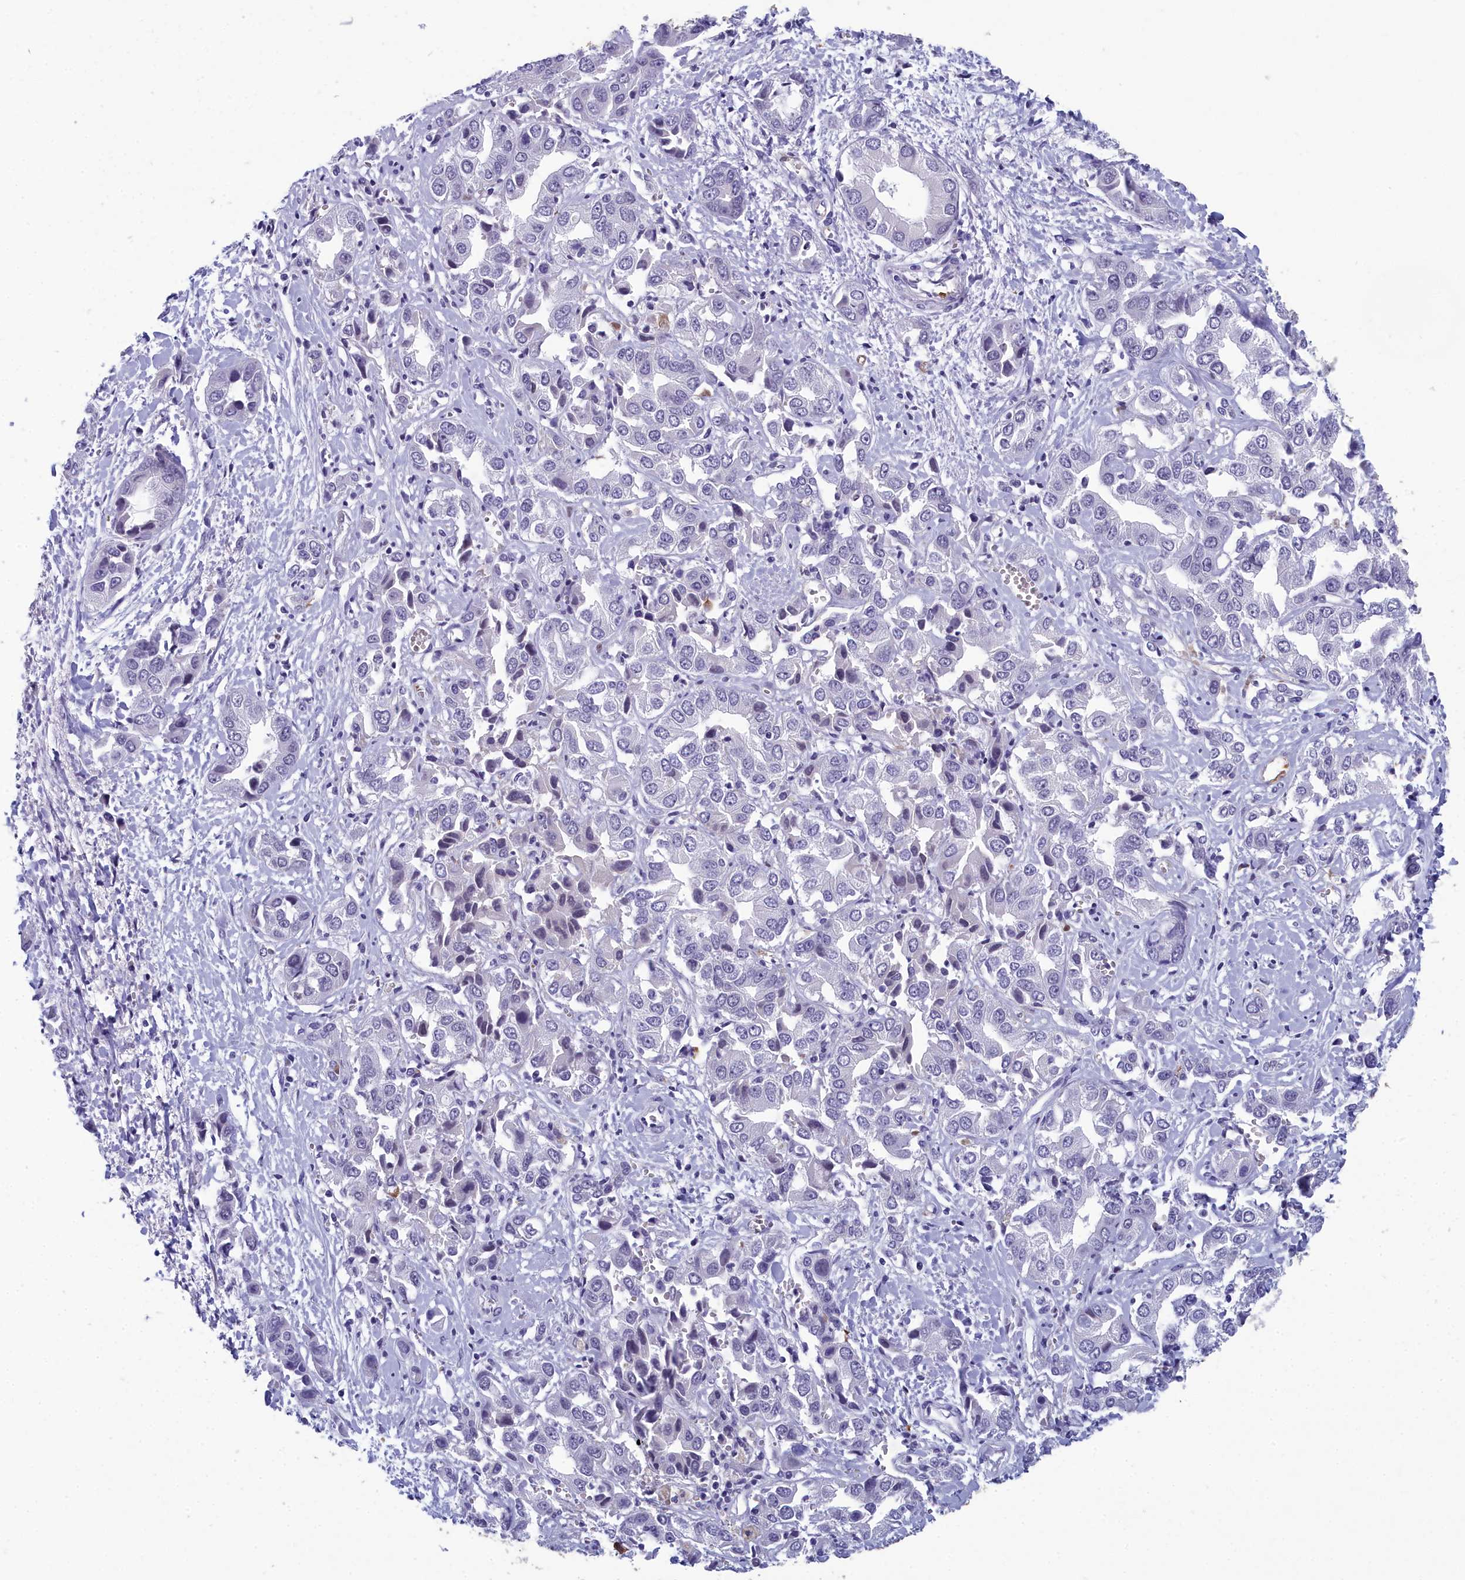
{"staining": {"intensity": "negative", "quantity": "none", "location": "none"}, "tissue": "liver cancer", "cell_type": "Tumor cells", "image_type": "cancer", "snomed": [{"axis": "morphology", "description": "Cholangiocarcinoma"}, {"axis": "topography", "description": "Liver"}], "caption": "There is no significant staining in tumor cells of liver cancer (cholangiocarcinoma). Brightfield microscopy of IHC stained with DAB (brown) and hematoxylin (blue), captured at high magnification.", "gene": "CCDC97", "patient": {"sex": "female", "age": 52}}